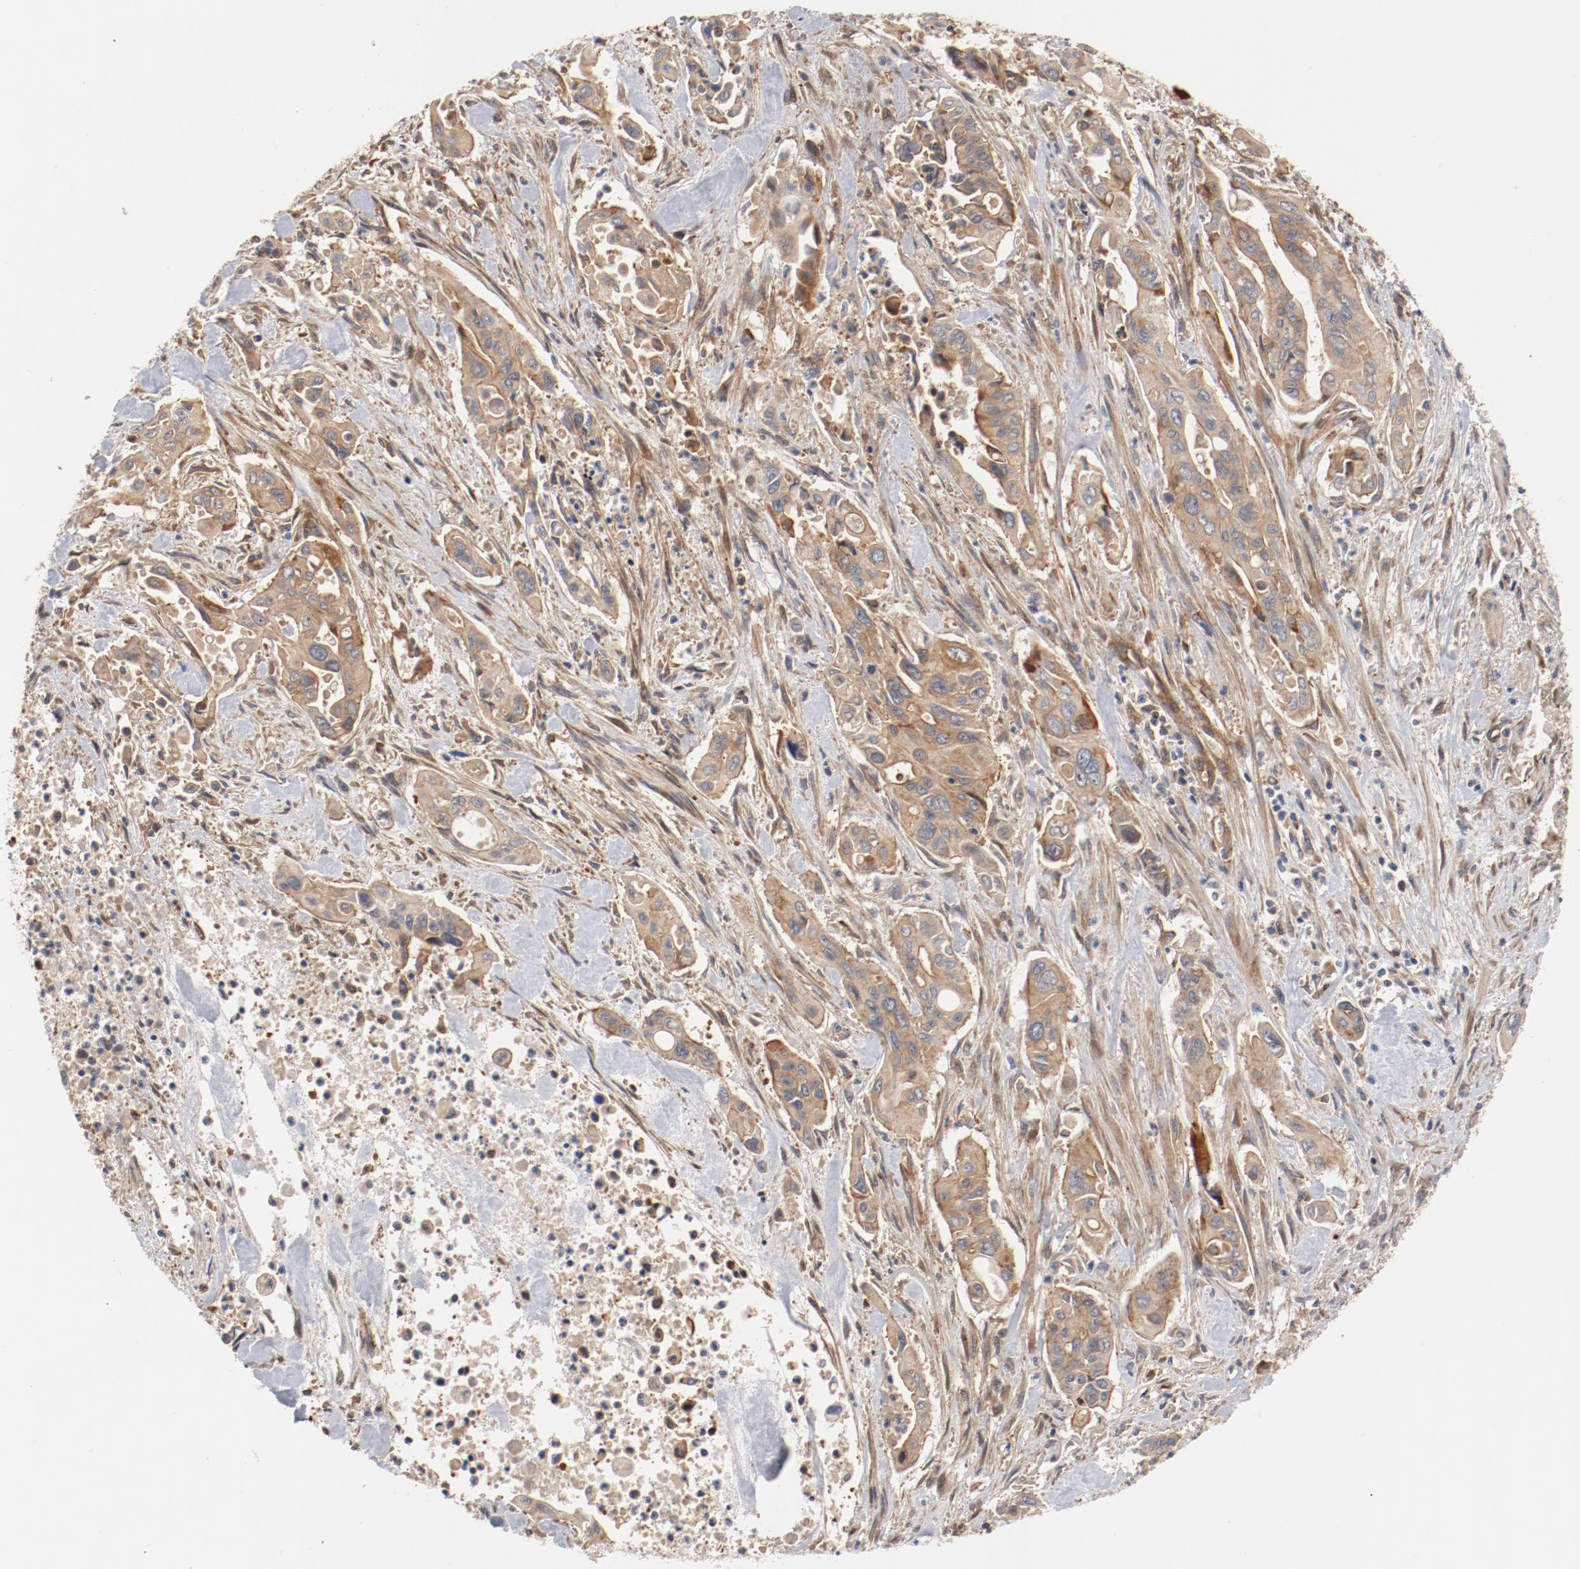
{"staining": {"intensity": "moderate", "quantity": ">75%", "location": "cytoplasmic/membranous"}, "tissue": "pancreatic cancer", "cell_type": "Tumor cells", "image_type": "cancer", "snomed": [{"axis": "morphology", "description": "Adenocarcinoma, NOS"}, {"axis": "topography", "description": "Pancreas"}], "caption": "Adenocarcinoma (pancreatic) was stained to show a protein in brown. There is medium levels of moderate cytoplasmic/membranous staining in approximately >75% of tumor cells. Using DAB (3,3'-diaminobenzidine) (brown) and hematoxylin (blue) stains, captured at high magnification using brightfield microscopy.", "gene": "PITPNM2", "patient": {"sex": "male", "age": 77}}